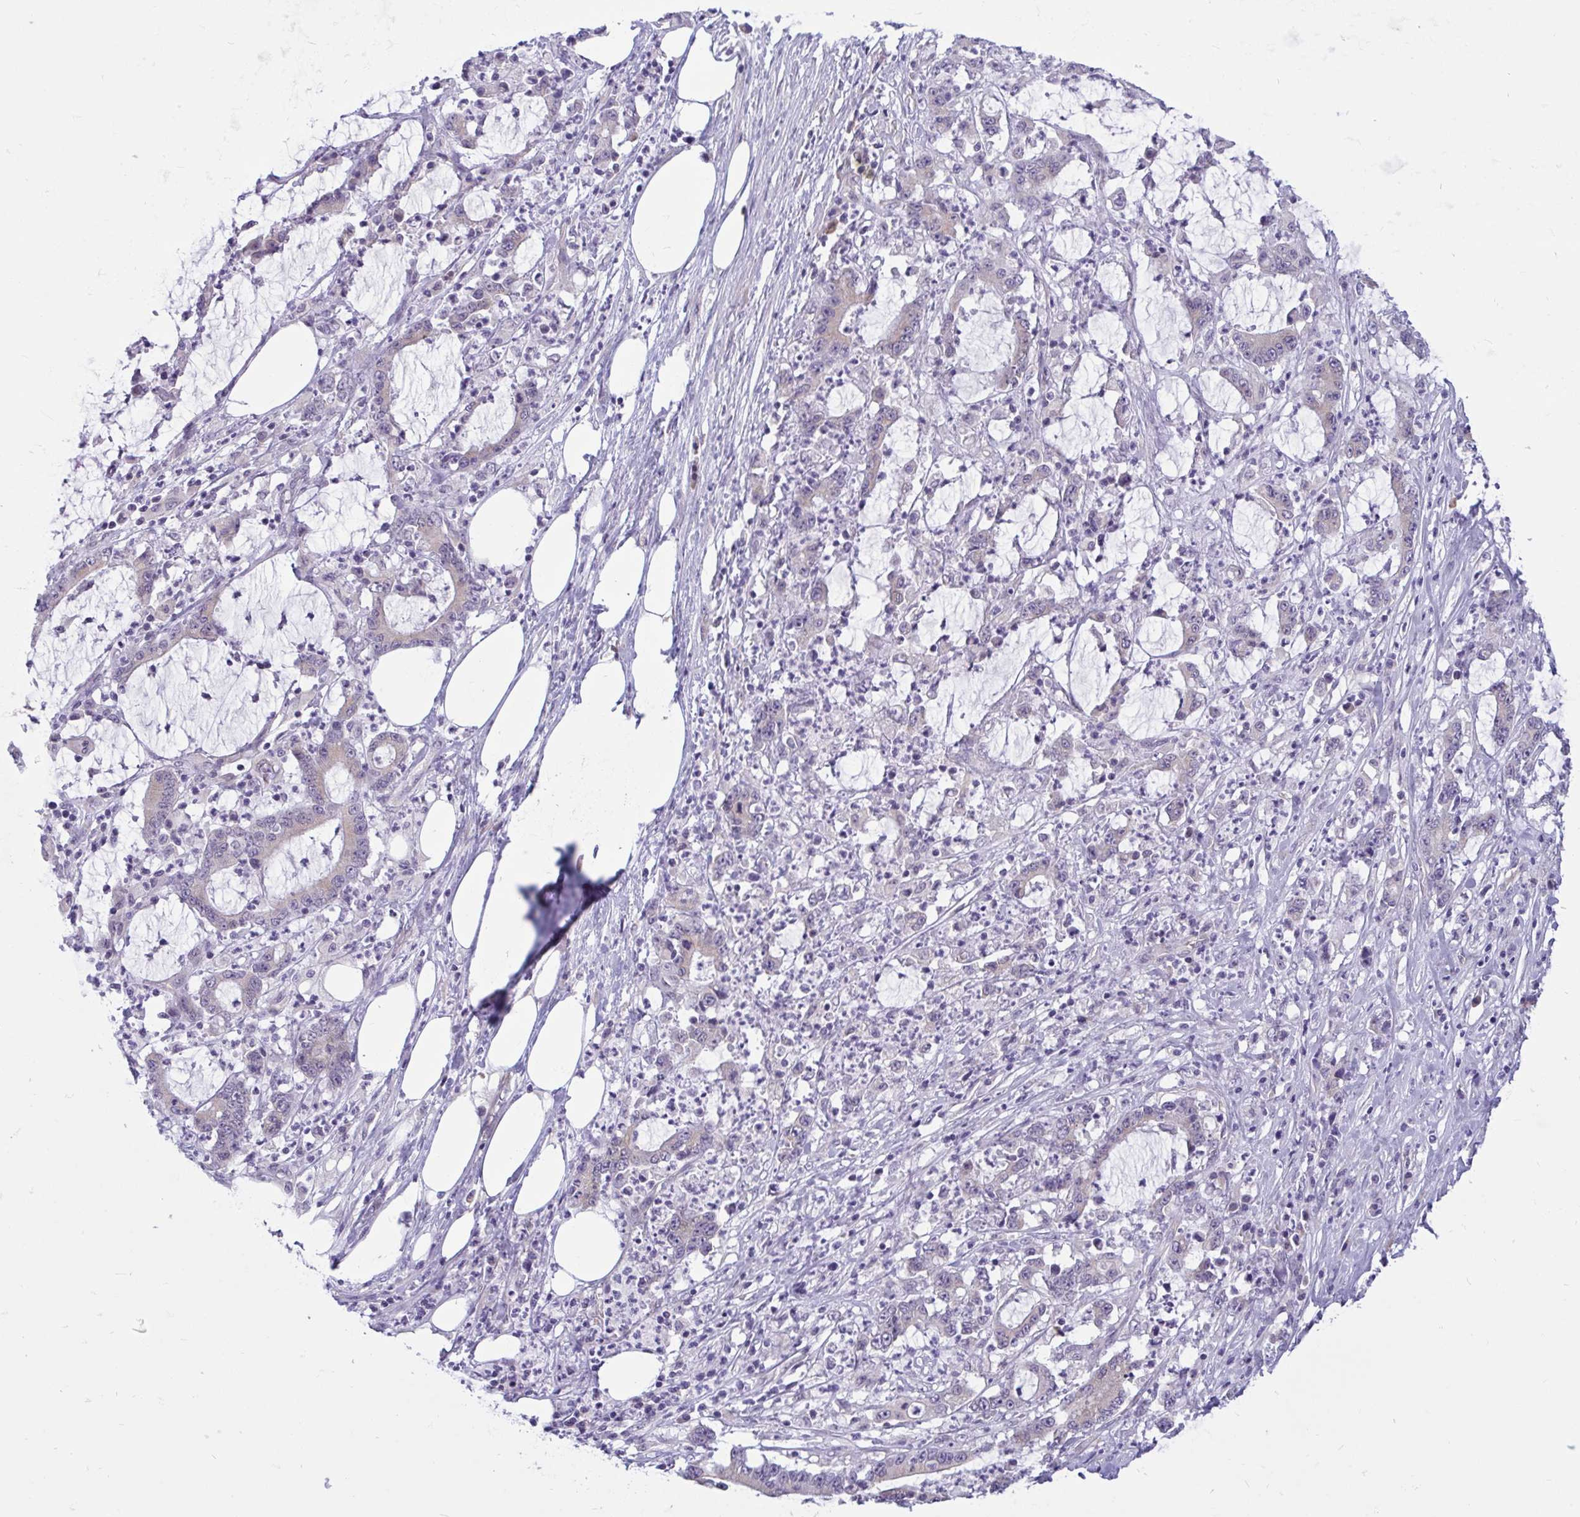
{"staining": {"intensity": "weak", "quantity": "25%-75%", "location": "cytoplasmic/membranous"}, "tissue": "stomach cancer", "cell_type": "Tumor cells", "image_type": "cancer", "snomed": [{"axis": "morphology", "description": "Adenocarcinoma, NOS"}, {"axis": "topography", "description": "Stomach, upper"}], "caption": "A brown stain labels weak cytoplasmic/membranous expression of a protein in adenocarcinoma (stomach) tumor cells.", "gene": "CAMLG", "patient": {"sex": "male", "age": 68}}